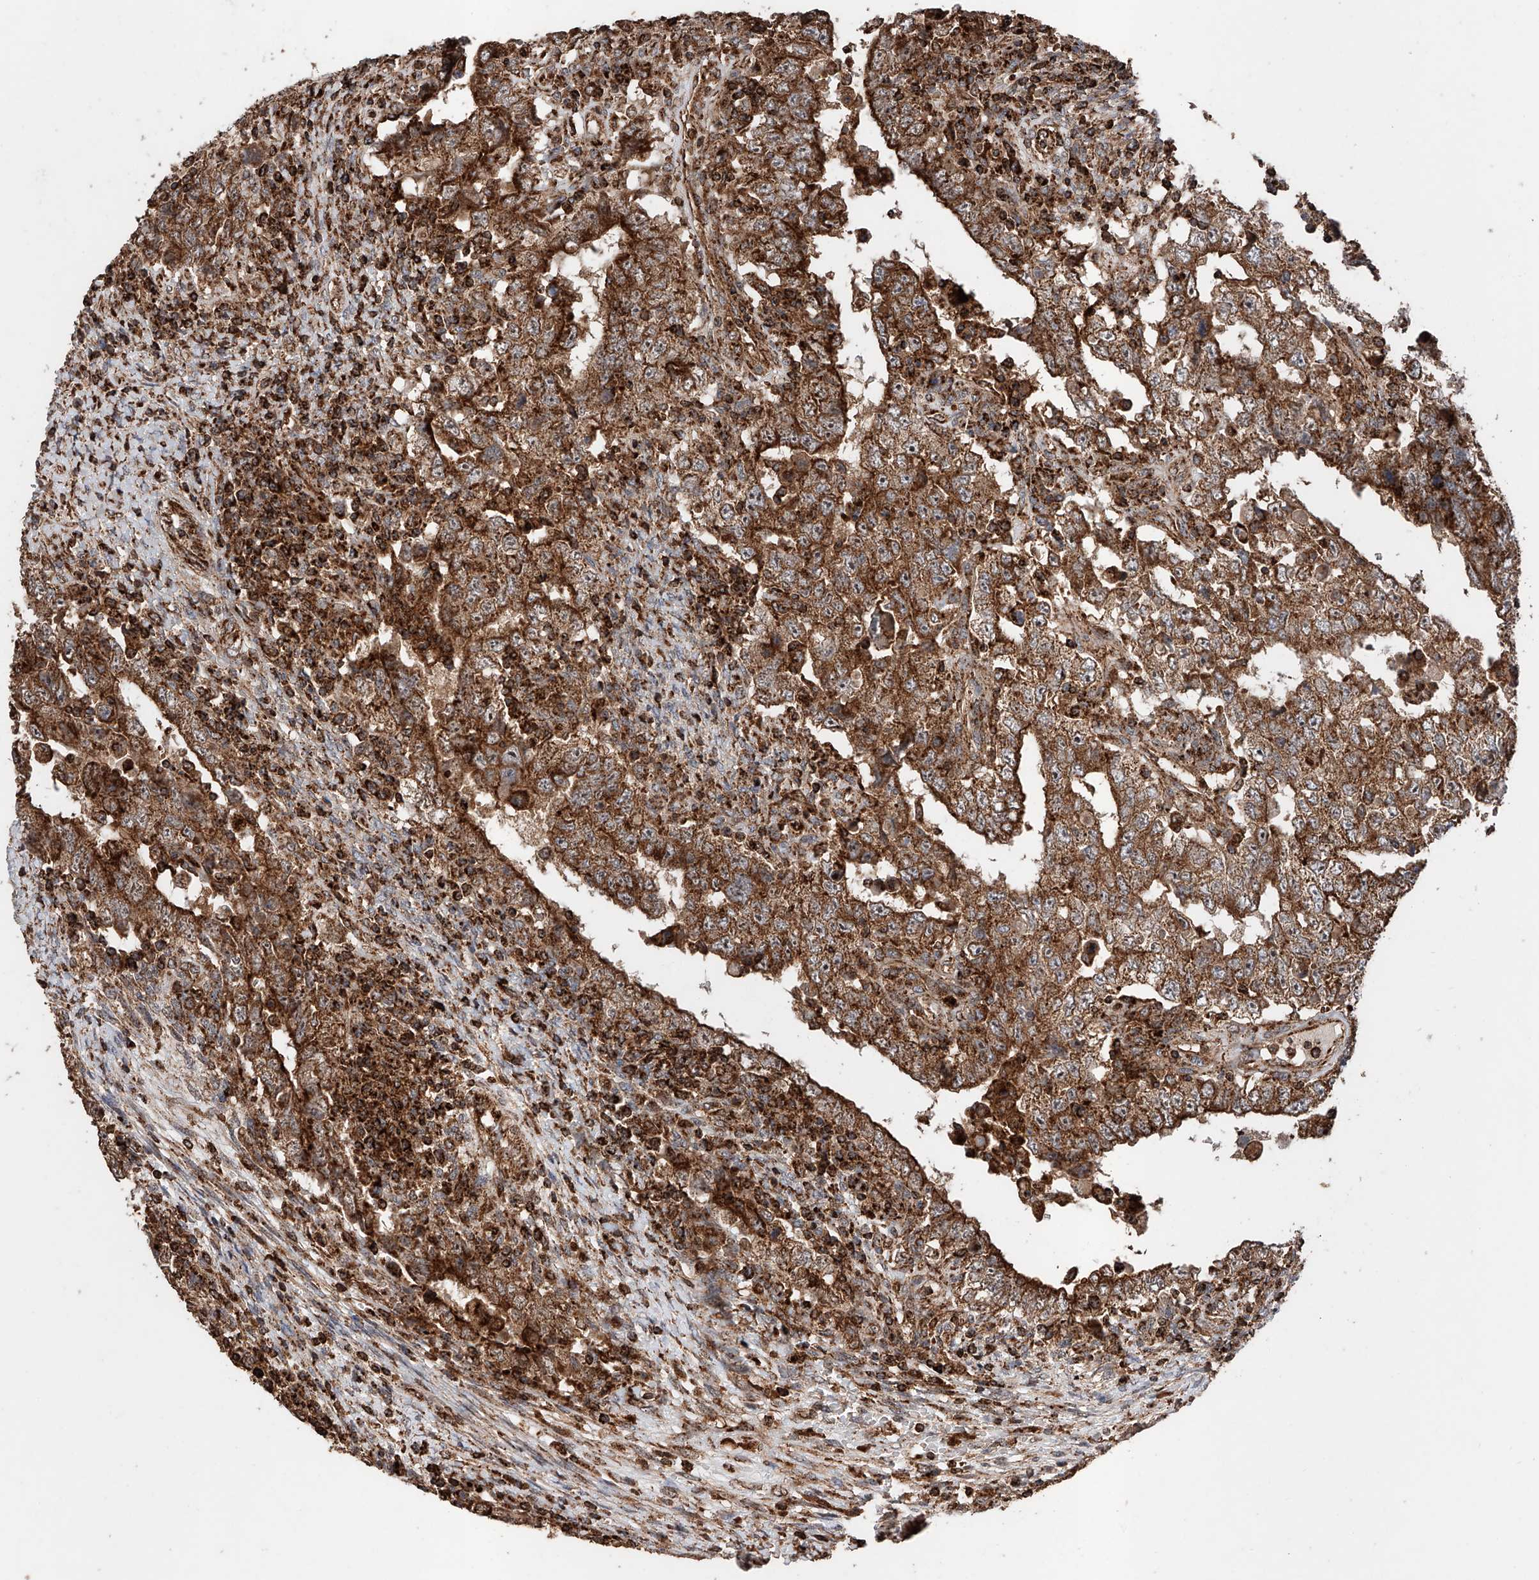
{"staining": {"intensity": "strong", "quantity": ">75%", "location": "cytoplasmic/membranous"}, "tissue": "testis cancer", "cell_type": "Tumor cells", "image_type": "cancer", "snomed": [{"axis": "morphology", "description": "Carcinoma, Embryonal, NOS"}, {"axis": "topography", "description": "Testis"}], "caption": "This image displays IHC staining of human testis cancer, with high strong cytoplasmic/membranous staining in about >75% of tumor cells.", "gene": "PISD", "patient": {"sex": "male", "age": 26}}